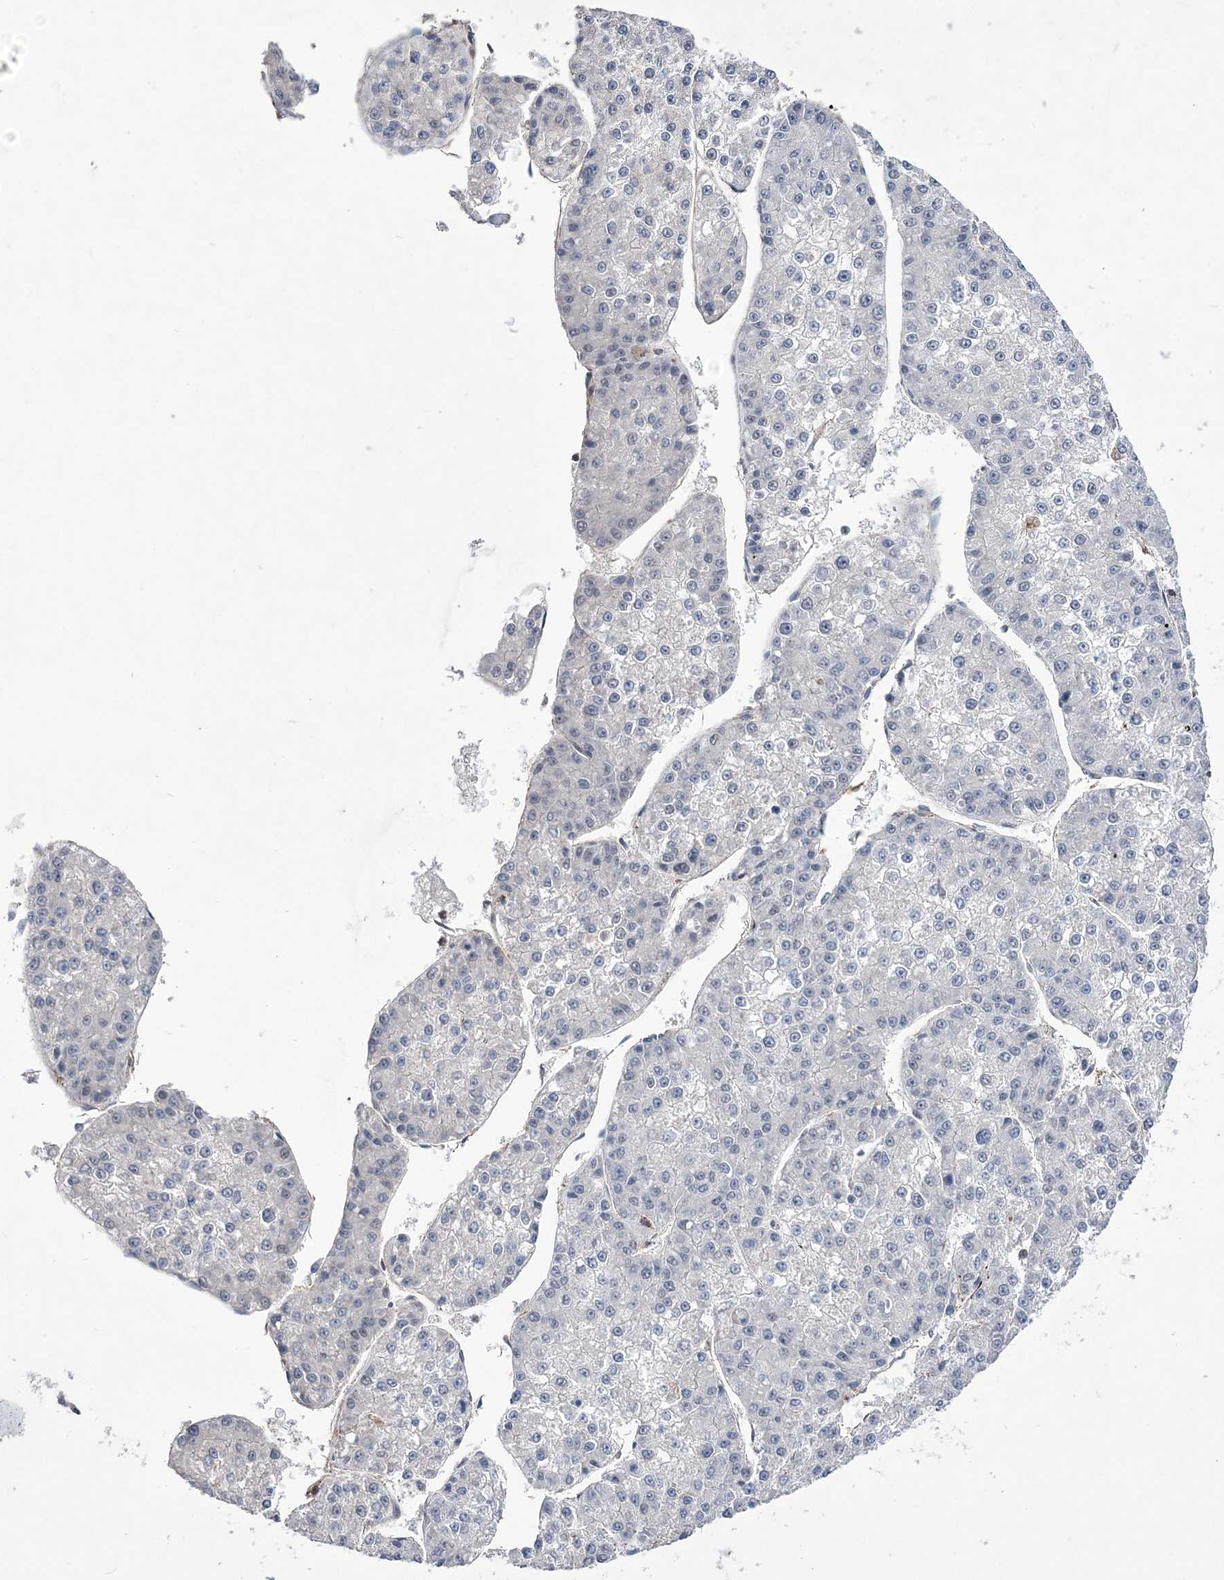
{"staining": {"intensity": "negative", "quantity": "none", "location": "none"}, "tissue": "liver cancer", "cell_type": "Tumor cells", "image_type": "cancer", "snomed": [{"axis": "morphology", "description": "Carcinoma, Hepatocellular, NOS"}, {"axis": "topography", "description": "Liver"}], "caption": "The immunohistochemistry (IHC) image has no significant staining in tumor cells of hepatocellular carcinoma (liver) tissue. Nuclei are stained in blue.", "gene": "BOD1L1", "patient": {"sex": "female", "age": 73}}